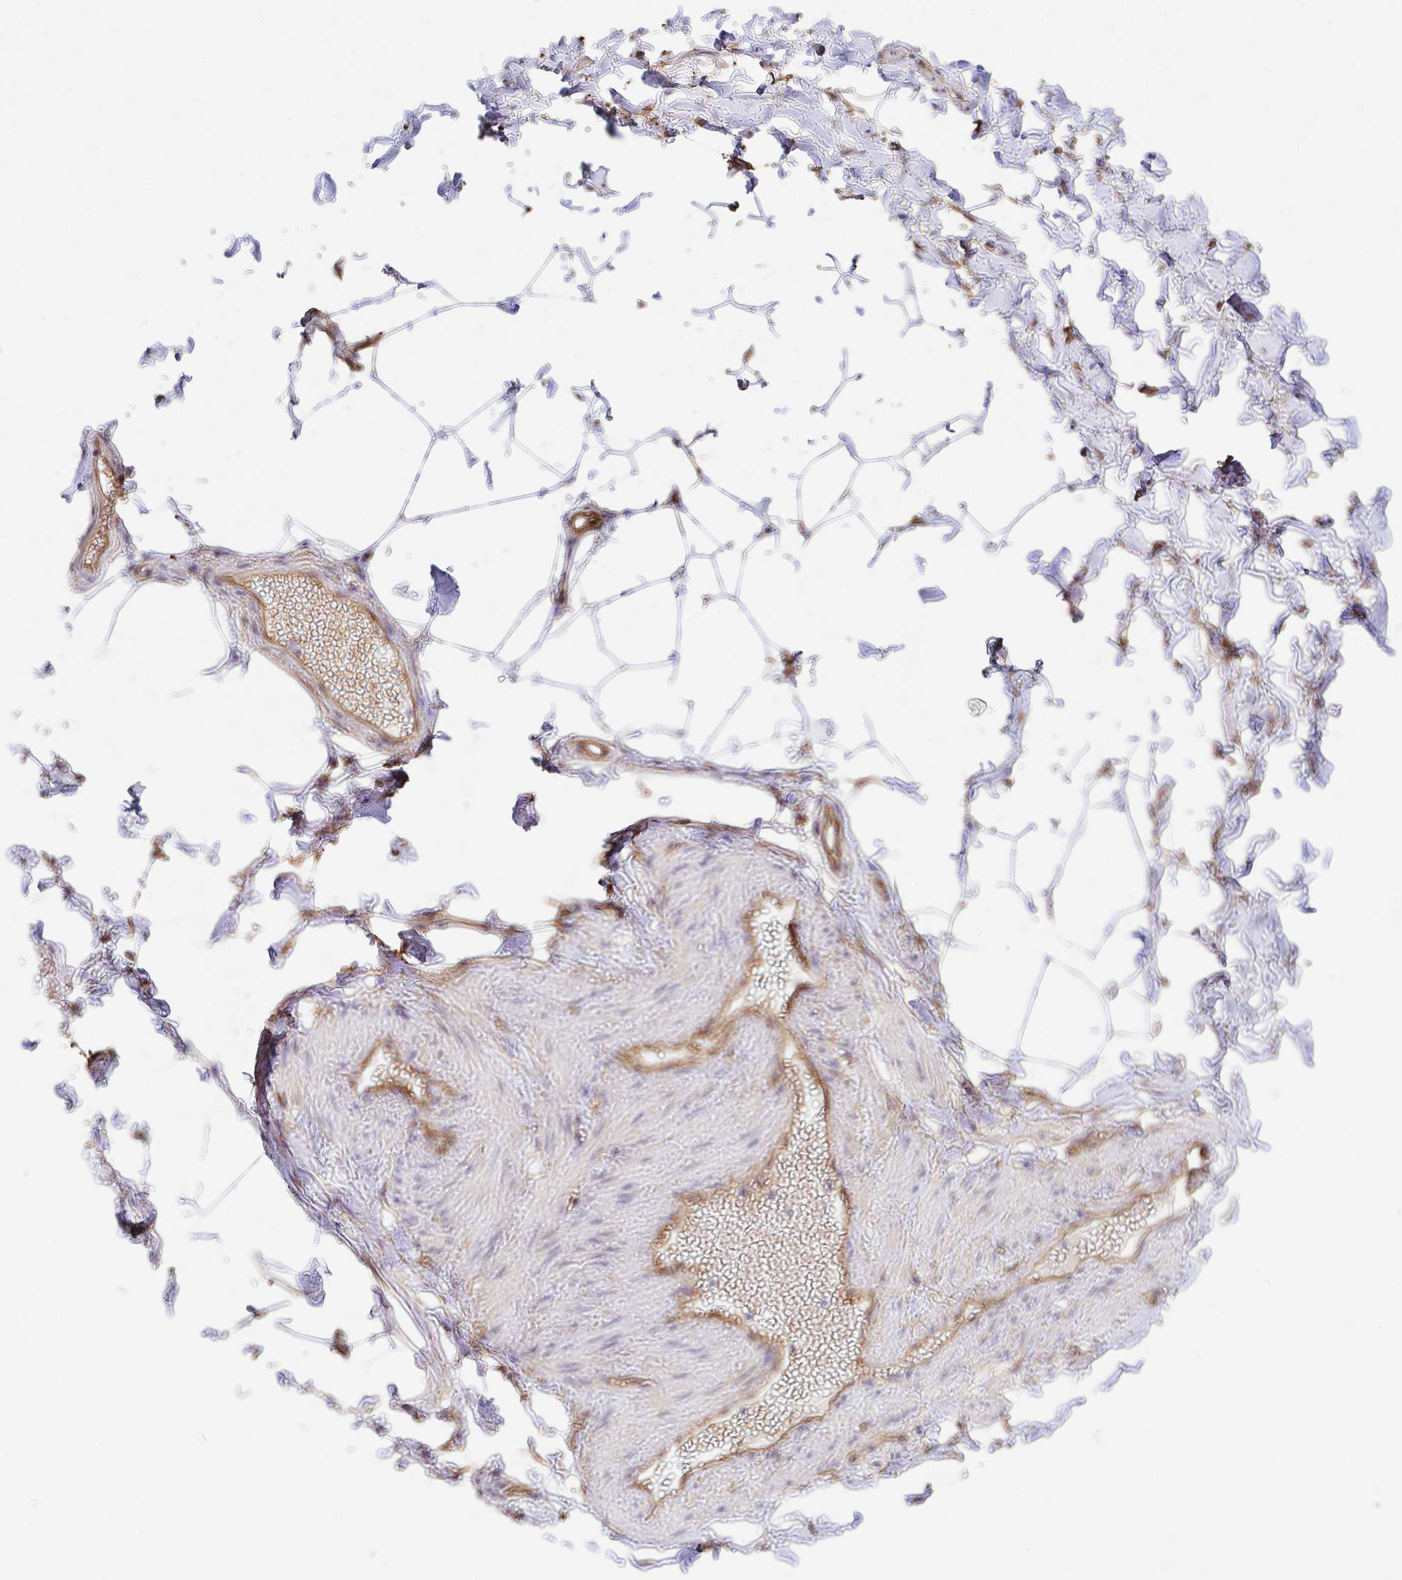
{"staining": {"intensity": "negative", "quantity": "none", "location": "none"}, "tissue": "adipose tissue", "cell_type": "Adipocytes", "image_type": "normal", "snomed": [{"axis": "morphology", "description": "Normal tissue, NOS"}, {"axis": "topography", "description": "Soft tissue"}, {"axis": "topography", "description": "Adipose tissue"}, {"axis": "topography", "description": "Vascular tissue"}, {"axis": "topography", "description": "Peripheral nerve tissue"}], "caption": "This is an immunohistochemistry (IHC) photomicrograph of normal human adipose tissue. There is no staining in adipocytes.", "gene": "CTTN", "patient": {"sex": "male", "age": 29}}